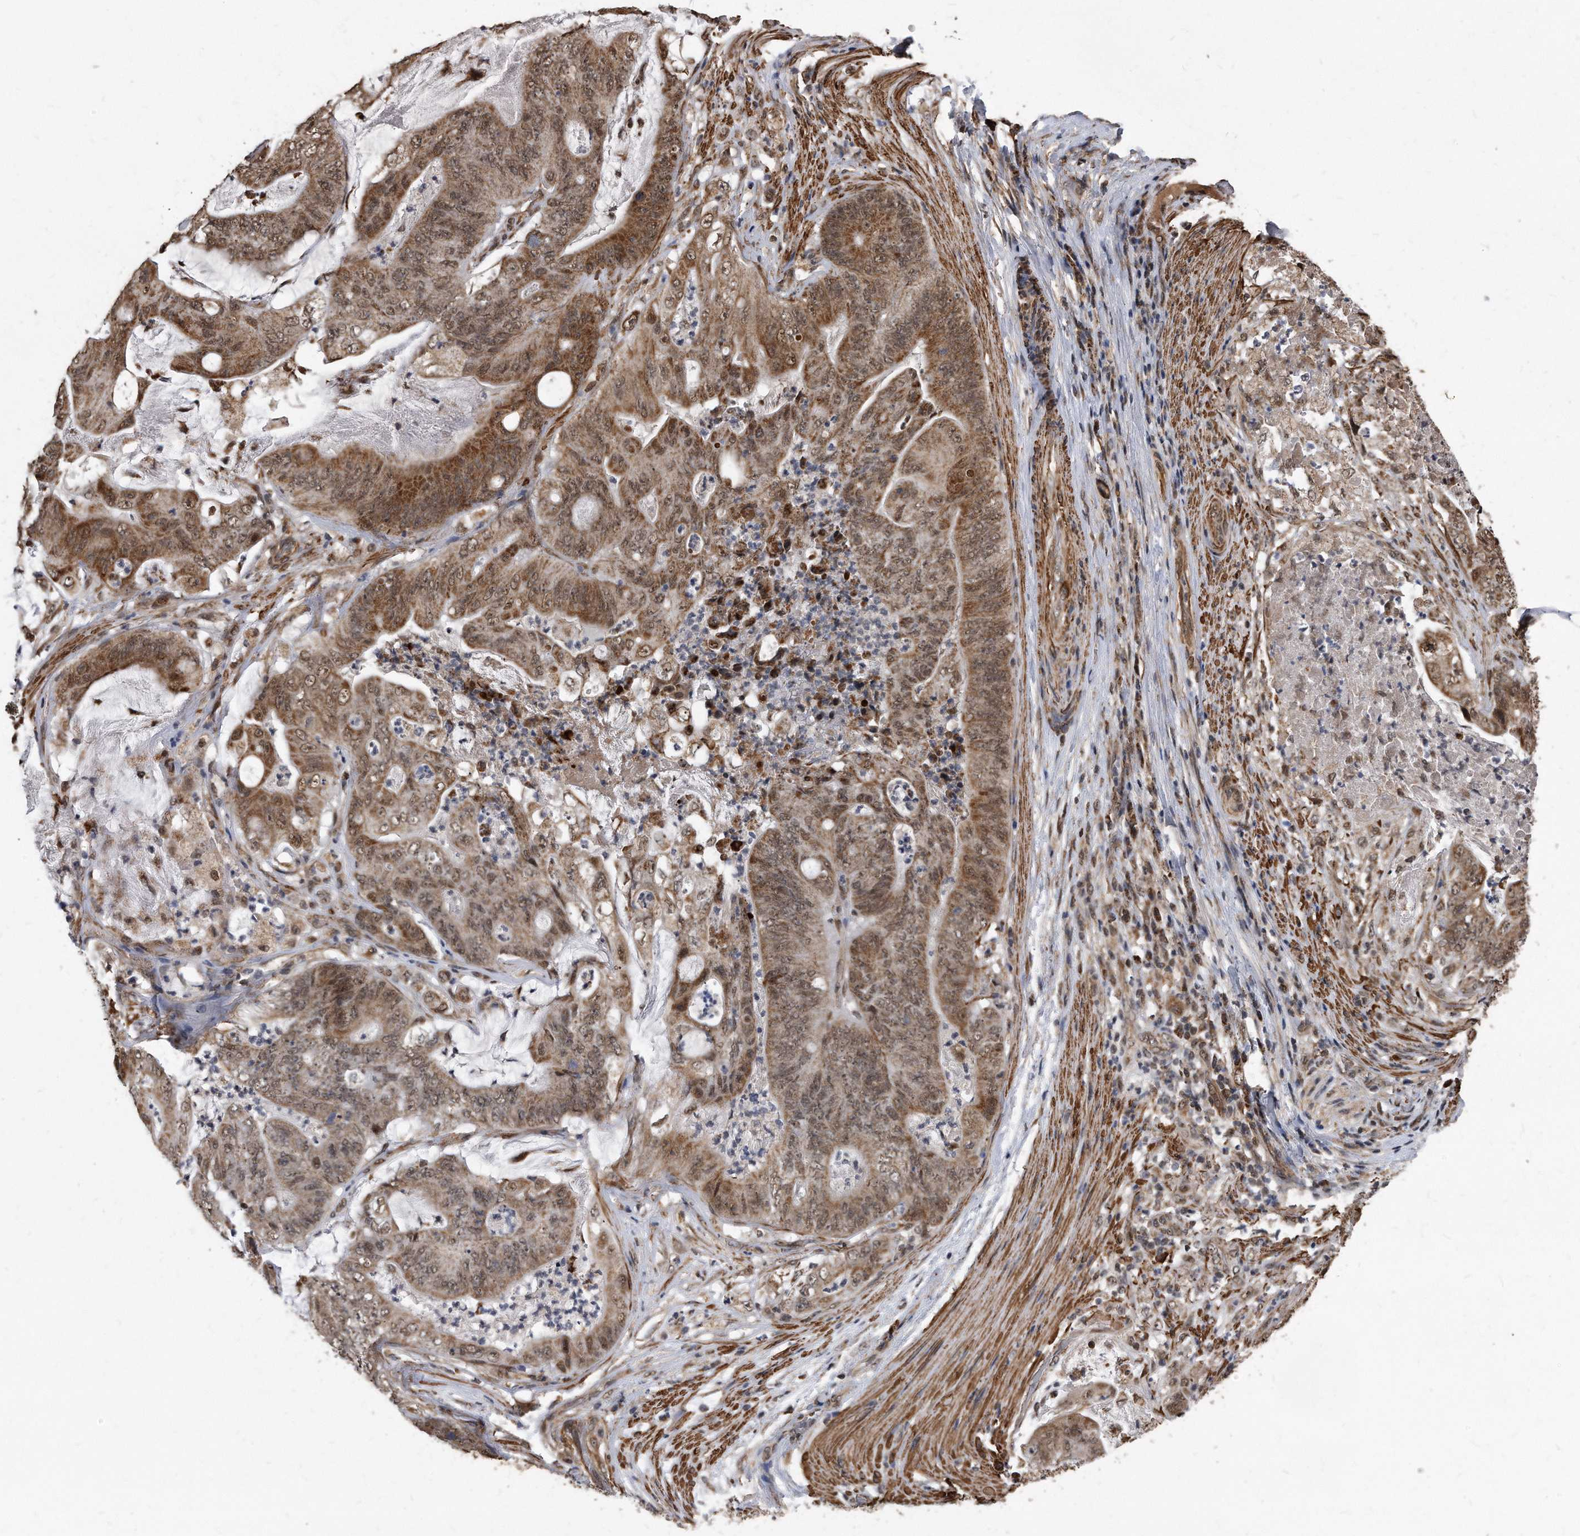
{"staining": {"intensity": "moderate", "quantity": ">75%", "location": "cytoplasmic/membranous,nuclear"}, "tissue": "stomach cancer", "cell_type": "Tumor cells", "image_type": "cancer", "snomed": [{"axis": "morphology", "description": "Adenocarcinoma, NOS"}, {"axis": "topography", "description": "Stomach"}], "caption": "The micrograph shows immunohistochemical staining of stomach cancer (adenocarcinoma). There is moderate cytoplasmic/membranous and nuclear expression is appreciated in about >75% of tumor cells.", "gene": "DUSP22", "patient": {"sex": "female", "age": 73}}